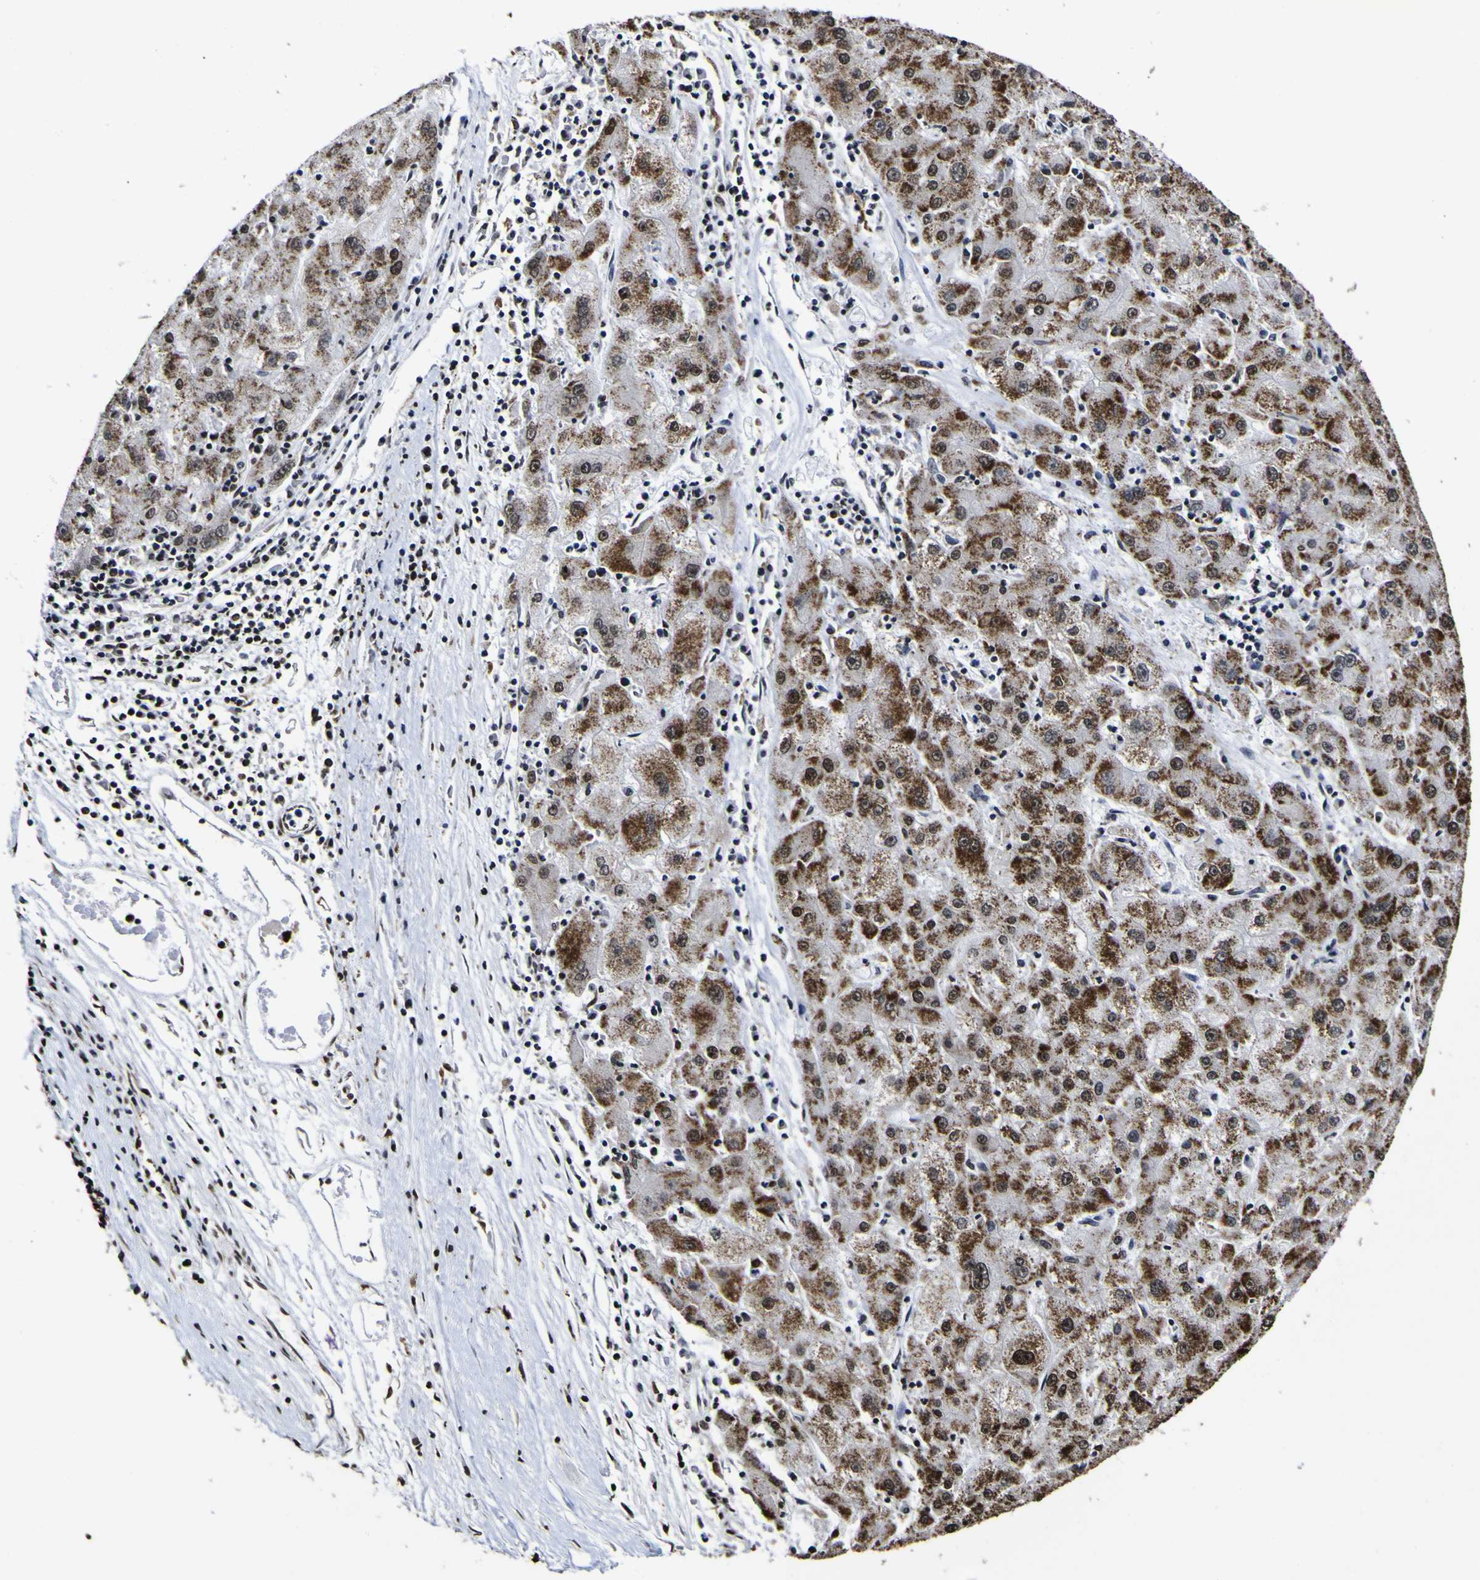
{"staining": {"intensity": "strong", "quantity": "<25%", "location": "cytoplasmic/membranous,nuclear"}, "tissue": "liver cancer", "cell_type": "Tumor cells", "image_type": "cancer", "snomed": [{"axis": "morphology", "description": "Carcinoma, Hepatocellular, NOS"}, {"axis": "topography", "description": "Liver"}], "caption": "Strong cytoplasmic/membranous and nuclear protein expression is identified in about <25% of tumor cells in liver hepatocellular carcinoma.", "gene": "PIAS1", "patient": {"sex": "male", "age": 72}}